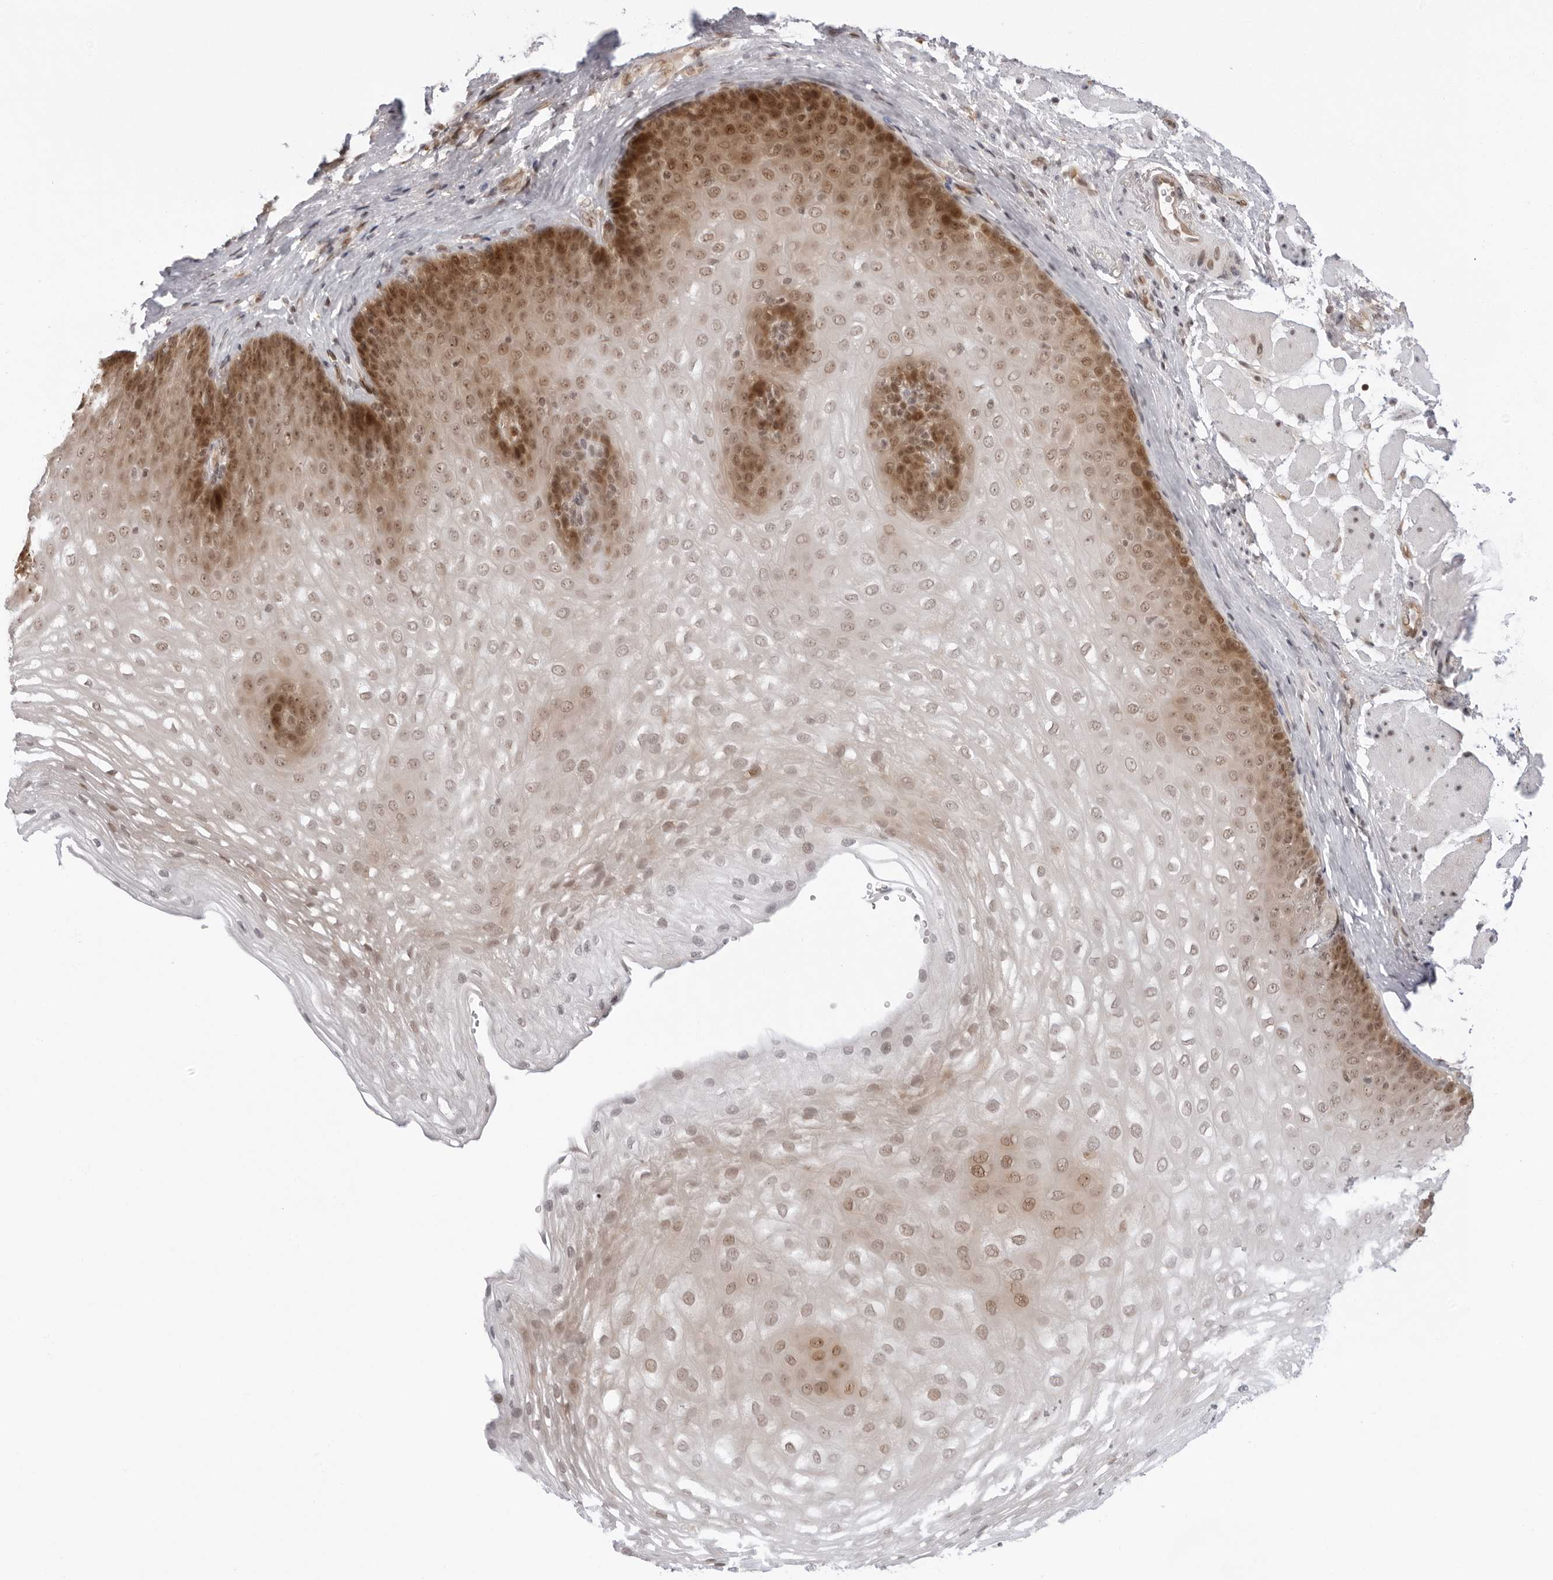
{"staining": {"intensity": "moderate", "quantity": ">75%", "location": "nuclear"}, "tissue": "esophagus", "cell_type": "Squamous epithelial cells", "image_type": "normal", "snomed": [{"axis": "morphology", "description": "Normal tissue, NOS"}, {"axis": "topography", "description": "Esophagus"}], "caption": "Immunohistochemistry histopathology image of unremarkable human esophagus stained for a protein (brown), which demonstrates medium levels of moderate nuclear positivity in about >75% of squamous epithelial cells.", "gene": "ITGB3BP", "patient": {"sex": "female", "age": 66}}